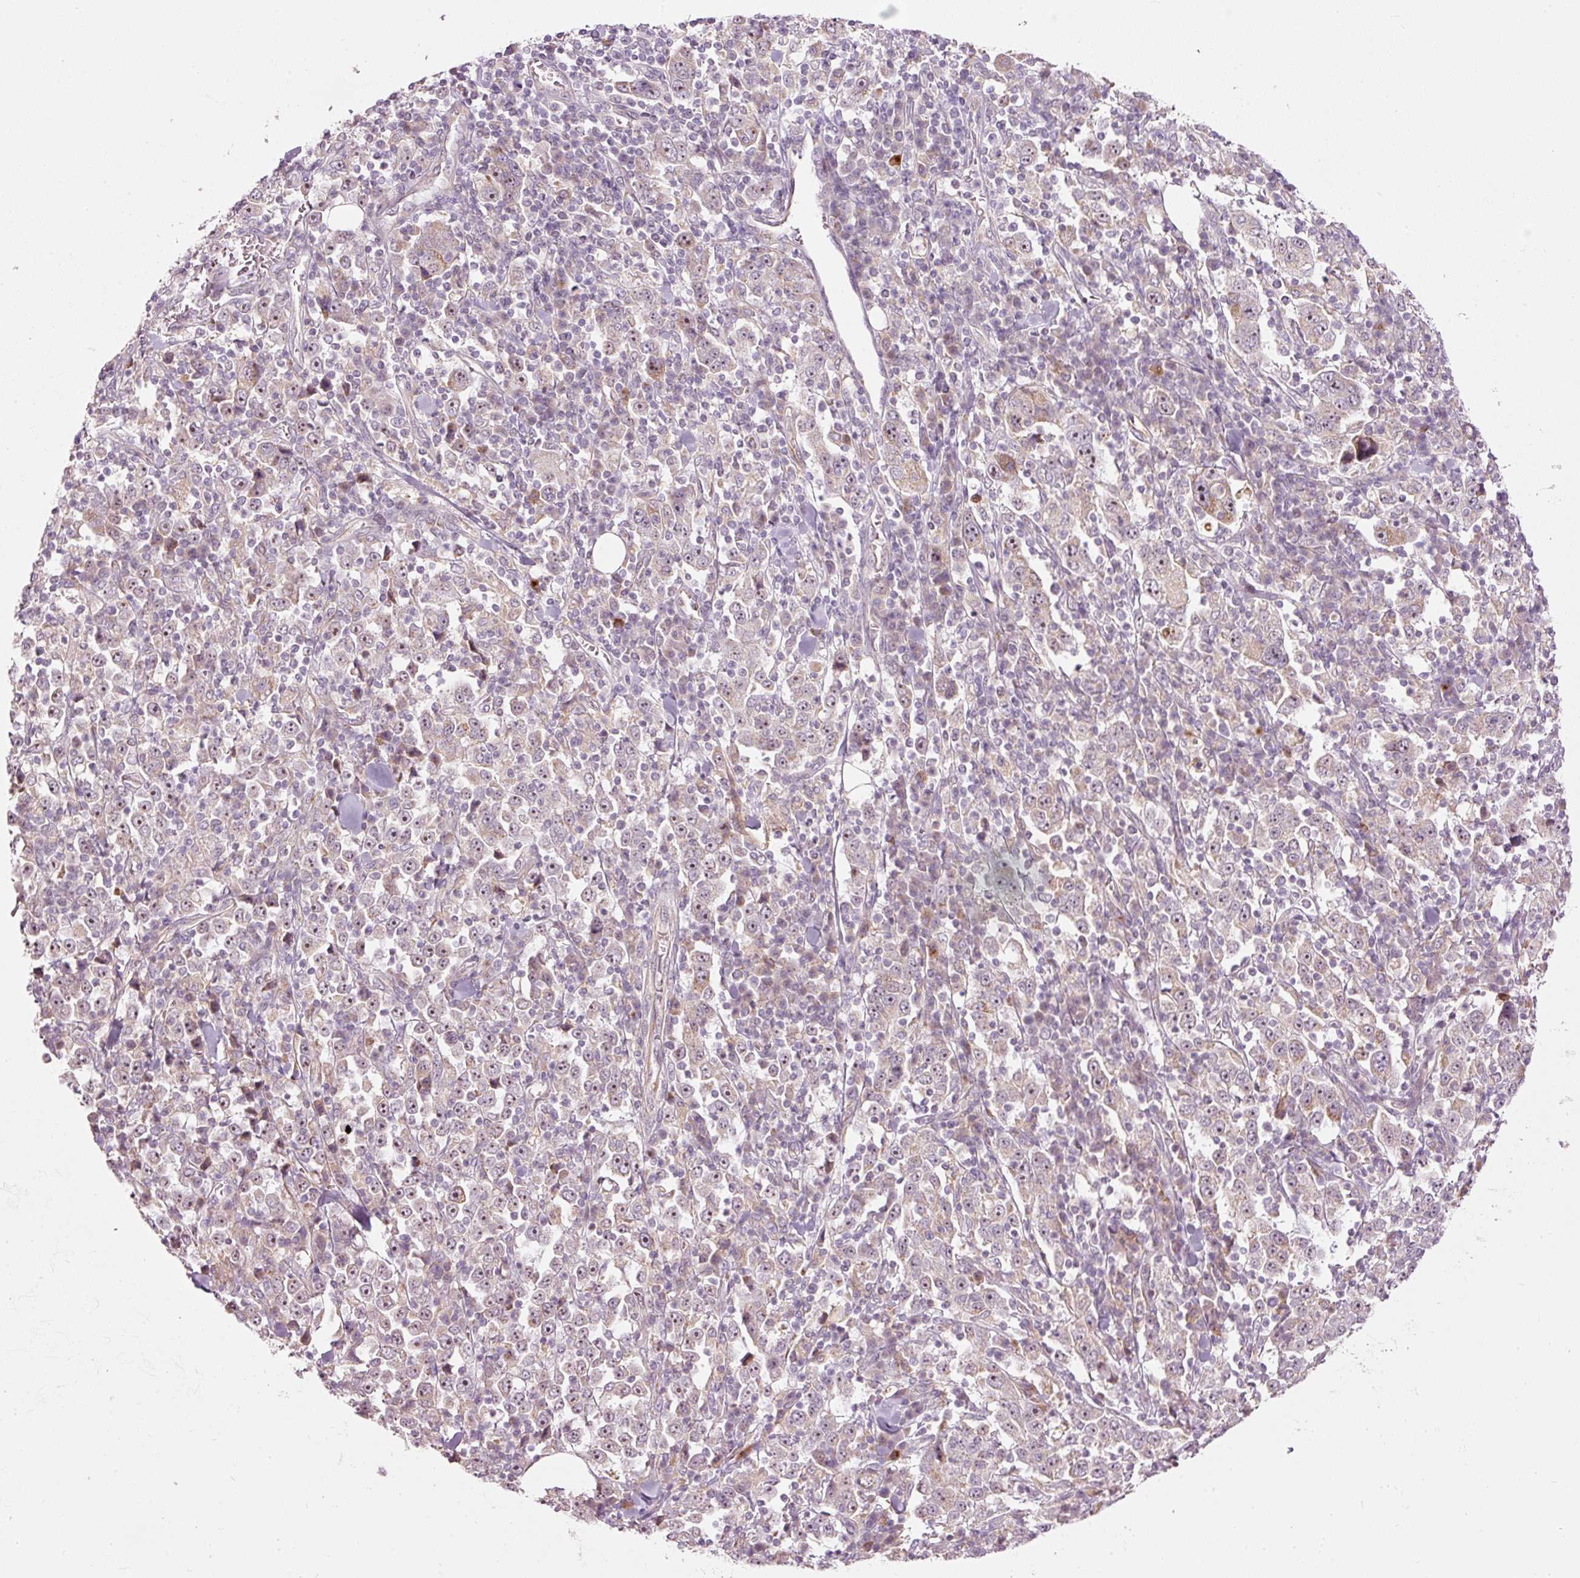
{"staining": {"intensity": "weak", "quantity": "25%-75%", "location": "cytoplasmic/membranous,nuclear"}, "tissue": "stomach cancer", "cell_type": "Tumor cells", "image_type": "cancer", "snomed": [{"axis": "morphology", "description": "Normal tissue, NOS"}, {"axis": "morphology", "description": "Adenocarcinoma, NOS"}, {"axis": "topography", "description": "Stomach, upper"}, {"axis": "topography", "description": "Stomach"}], "caption": "Stomach cancer stained for a protein shows weak cytoplasmic/membranous and nuclear positivity in tumor cells. Using DAB (3,3'-diaminobenzidine) (brown) and hematoxylin (blue) stains, captured at high magnification using brightfield microscopy.", "gene": "CDC20B", "patient": {"sex": "male", "age": 59}}